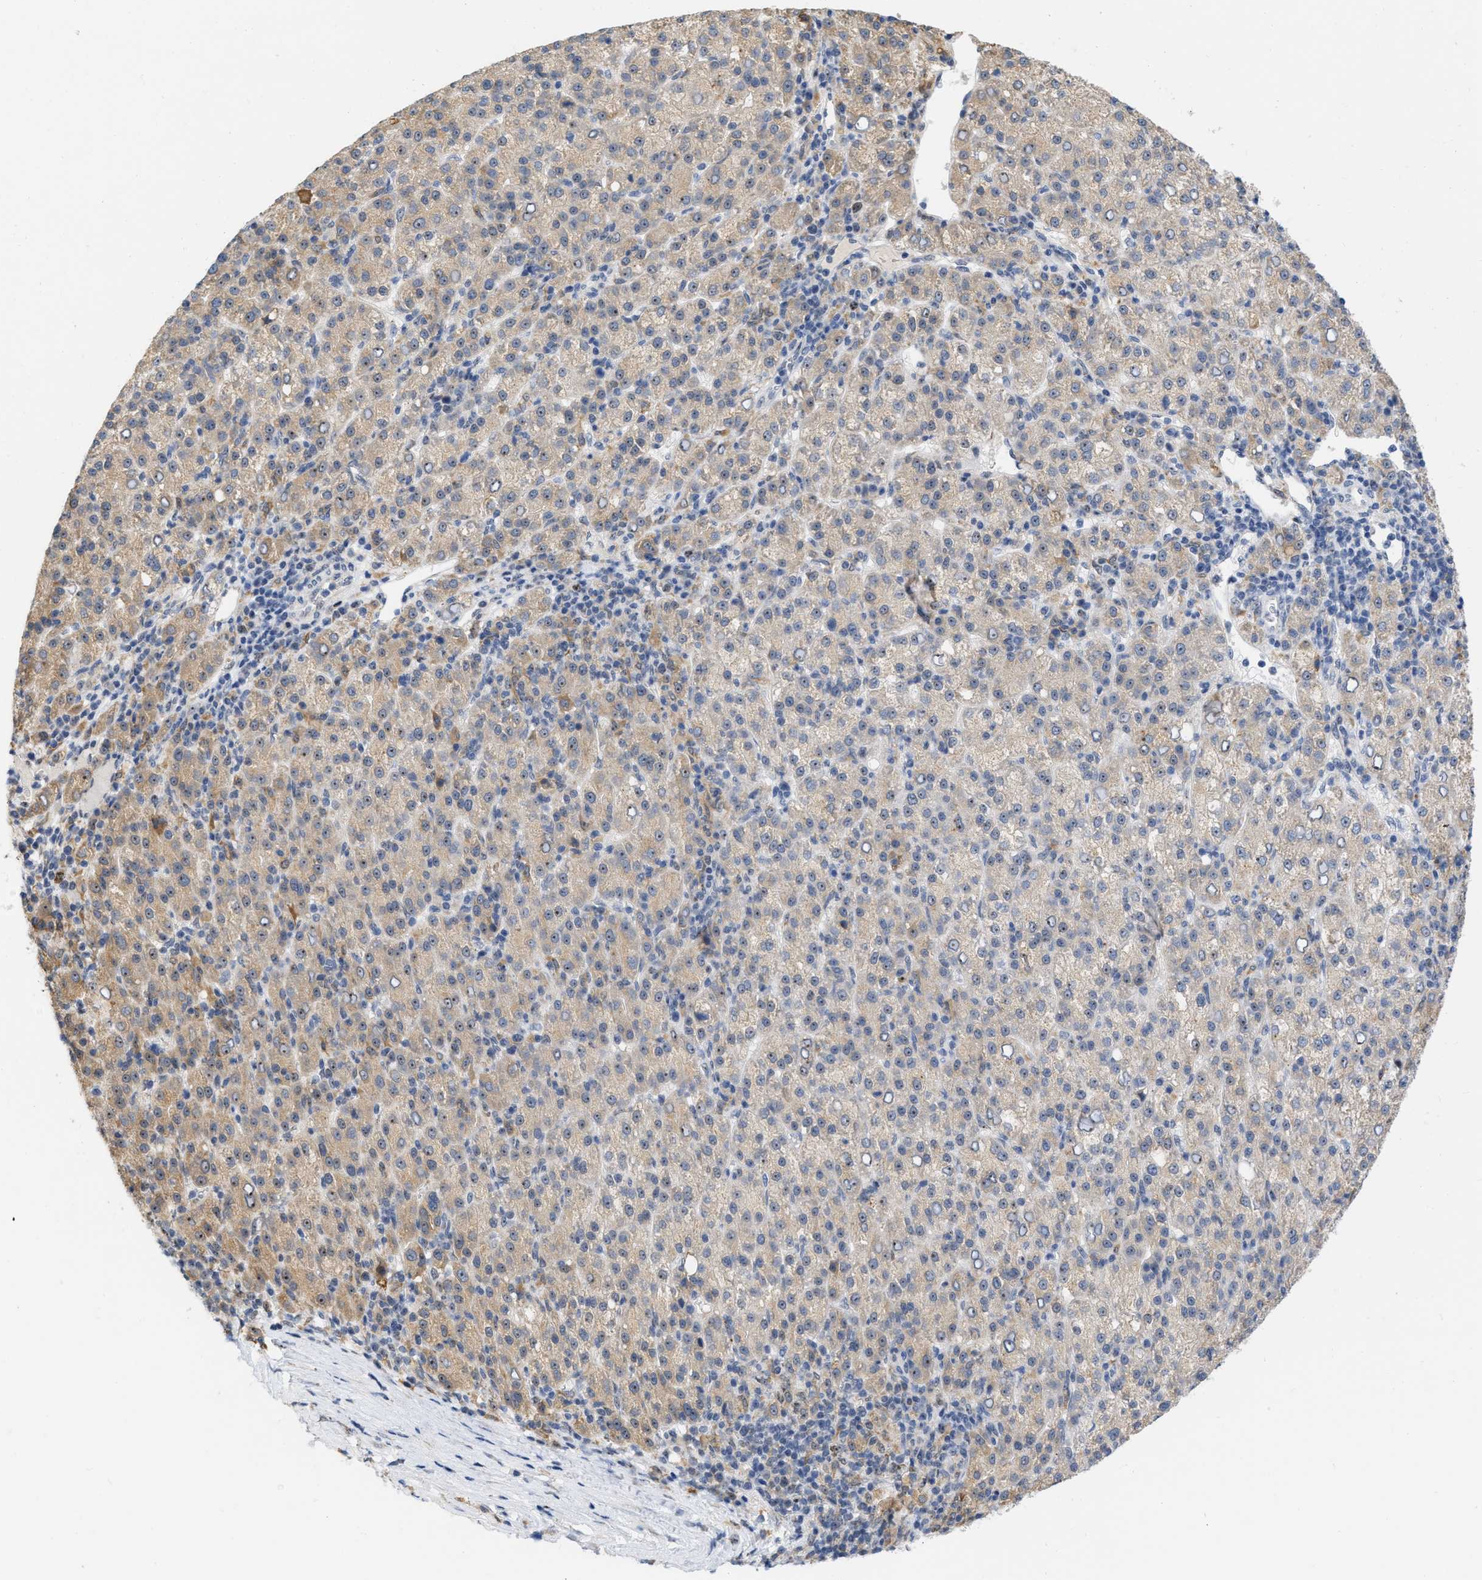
{"staining": {"intensity": "weak", "quantity": "25%-75%", "location": "cytoplasmic/membranous"}, "tissue": "liver cancer", "cell_type": "Tumor cells", "image_type": "cancer", "snomed": [{"axis": "morphology", "description": "Carcinoma, Hepatocellular, NOS"}, {"axis": "topography", "description": "Liver"}], "caption": "Liver hepatocellular carcinoma was stained to show a protein in brown. There is low levels of weak cytoplasmic/membranous staining in about 25%-75% of tumor cells.", "gene": "ELAC2", "patient": {"sex": "female", "age": 58}}